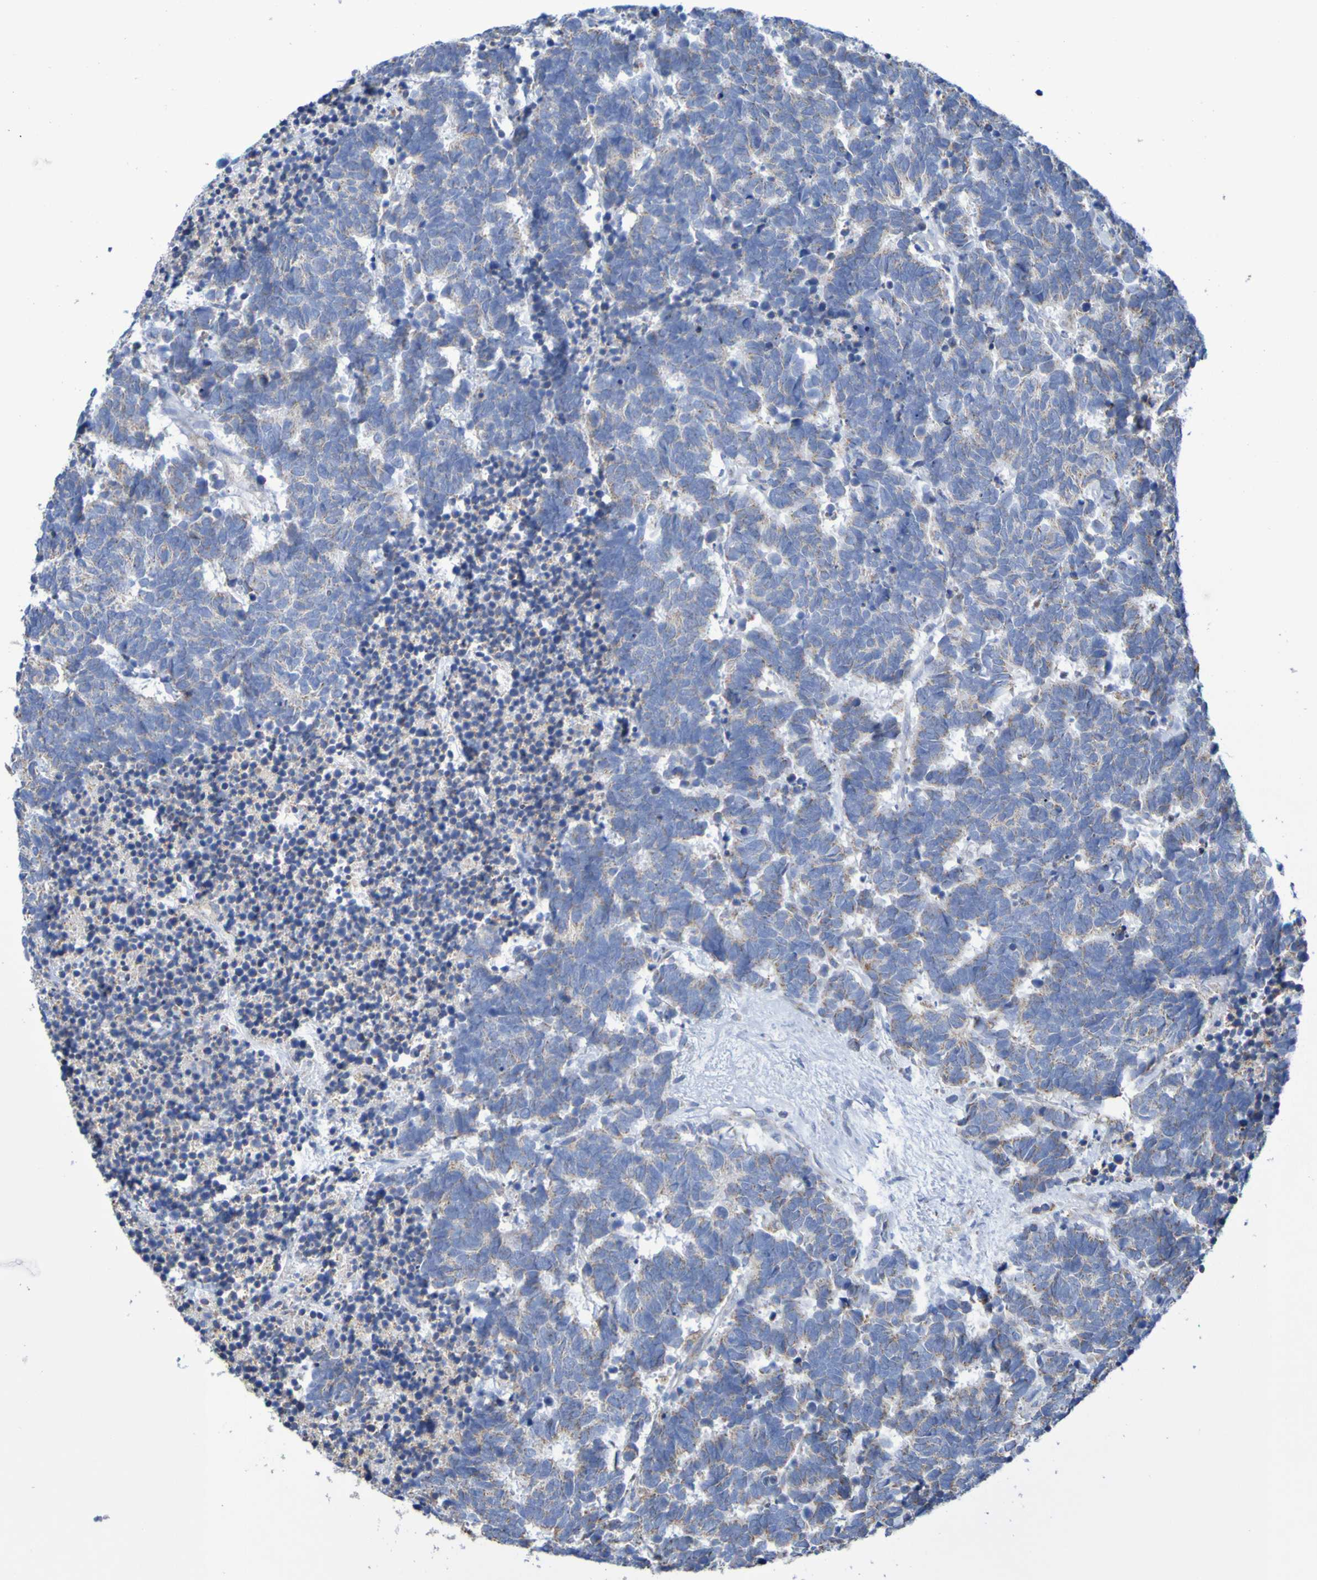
{"staining": {"intensity": "weak", "quantity": "<25%", "location": "cytoplasmic/membranous"}, "tissue": "carcinoid", "cell_type": "Tumor cells", "image_type": "cancer", "snomed": [{"axis": "morphology", "description": "Carcinoma, NOS"}, {"axis": "morphology", "description": "Carcinoid, malignant, NOS"}, {"axis": "topography", "description": "Urinary bladder"}], "caption": "The histopathology image reveals no significant expression in tumor cells of malignant carcinoid.", "gene": "CNTN2", "patient": {"sex": "male", "age": 57}}